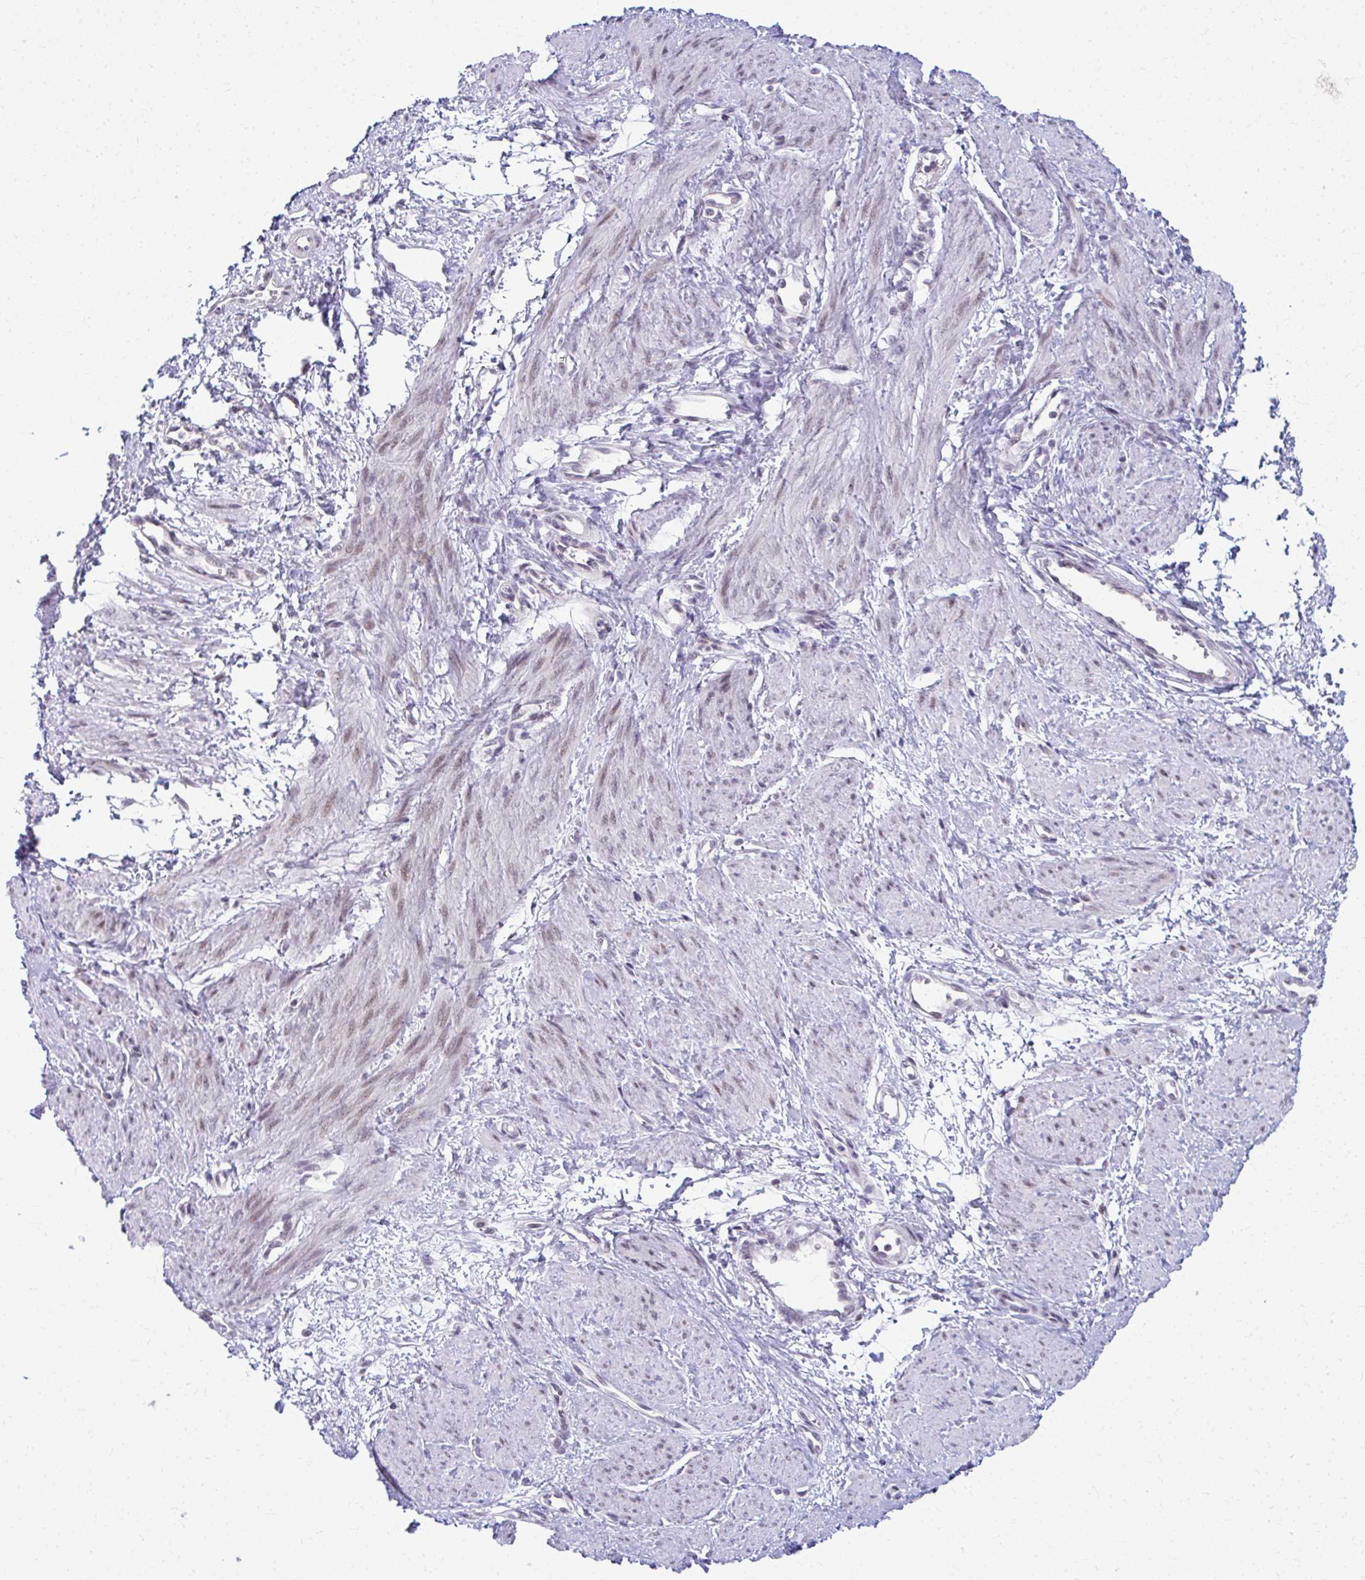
{"staining": {"intensity": "weak", "quantity": "<25%", "location": "nuclear"}, "tissue": "smooth muscle", "cell_type": "Smooth muscle cells", "image_type": "normal", "snomed": [{"axis": "morphology", "description": "Normal tissue, NOS"}, {"axis": "topography", "description": "Smooth muscle"}, {"axis": "topography", "description": "Uterus"}], "caption": "The micrograph reveals no significant staining in smooth muscle cells of smooth muscle. (Immunohistochemistry, brightfield microscopy, high magnification).", "gene": "MAF1", "patient": {"sex": "female", "age": 39}}